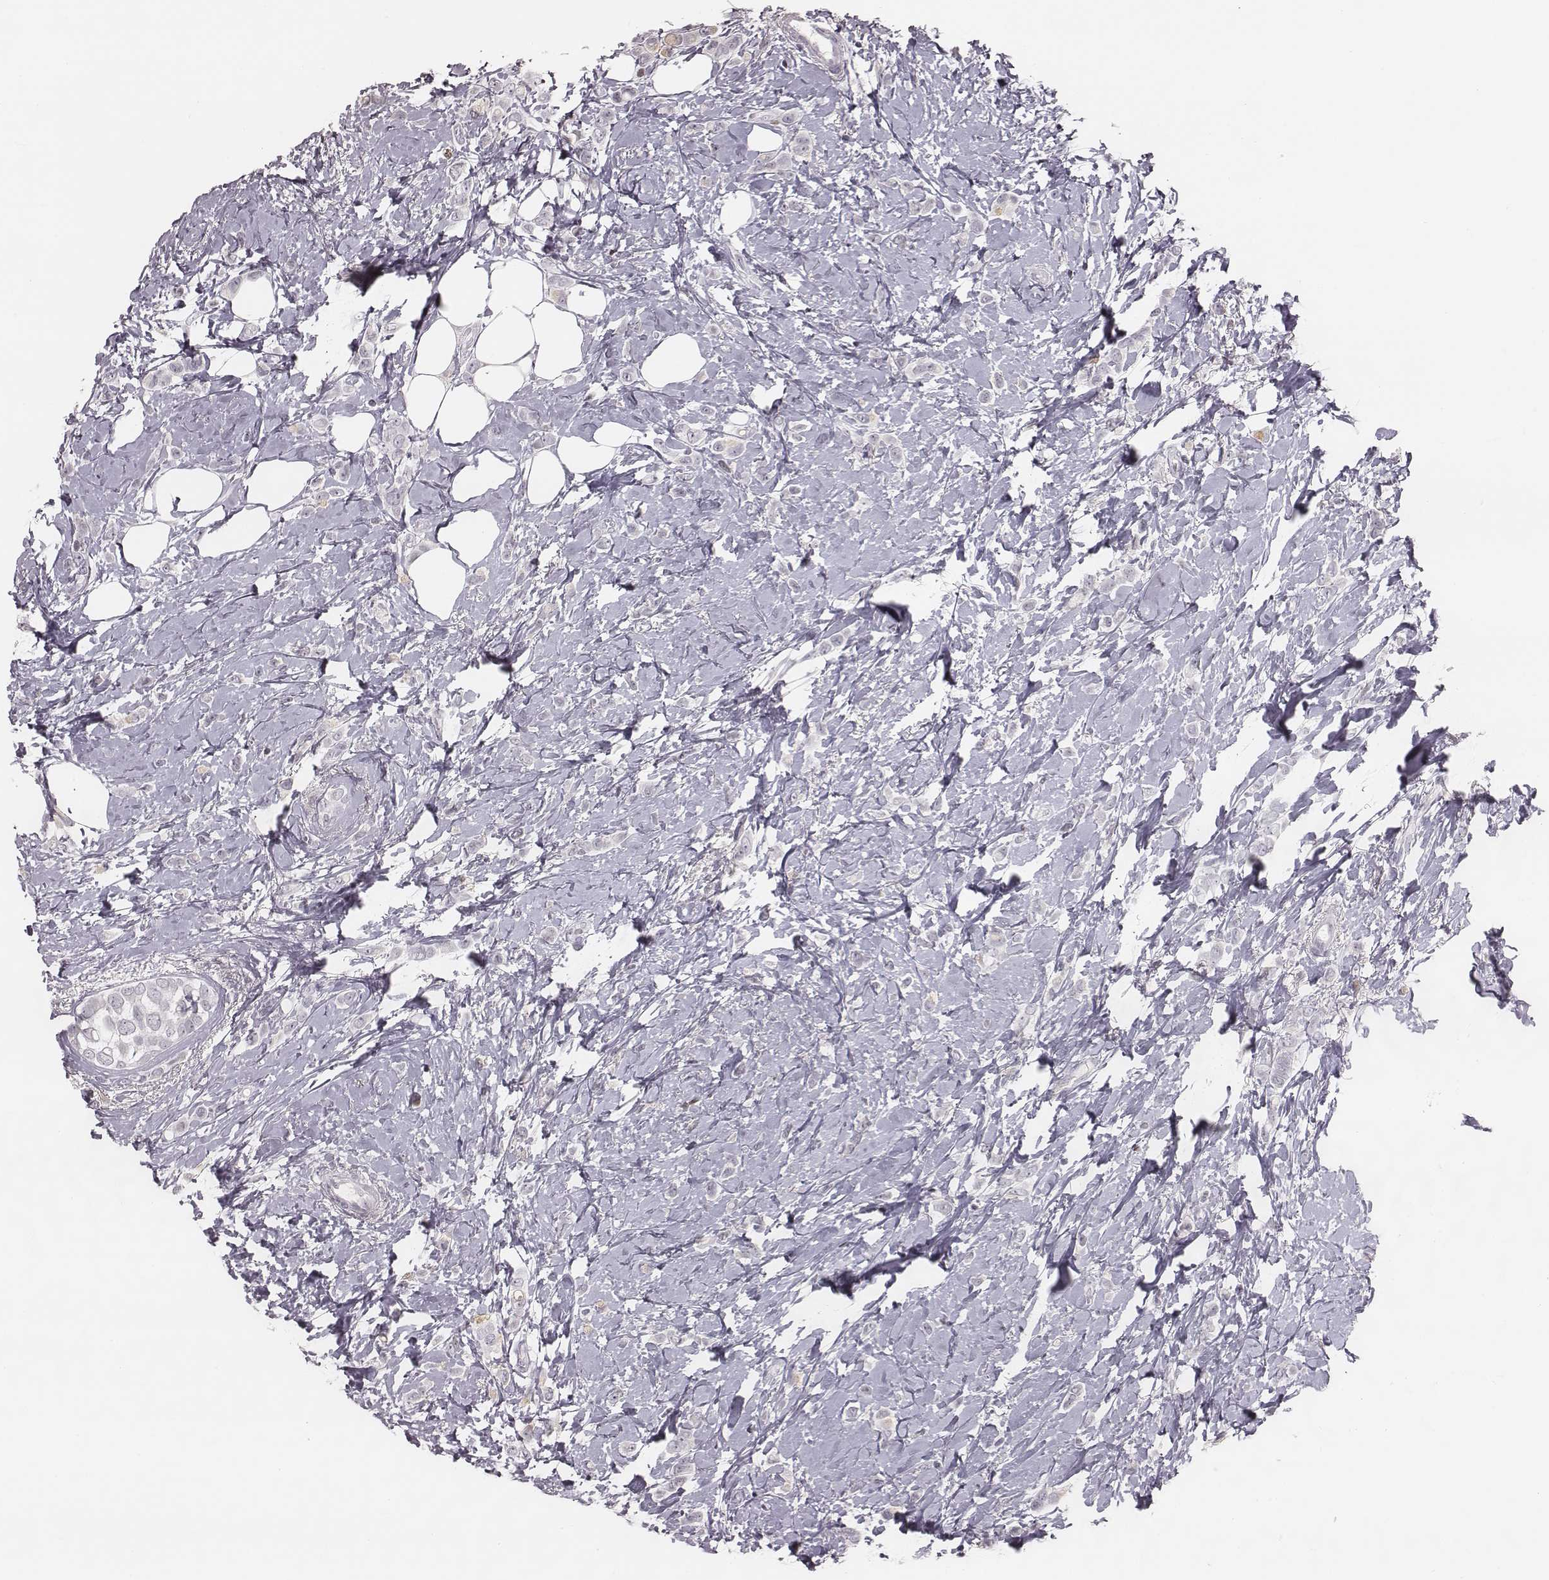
{"staining": {"intensity": "negative", "quantity": "none", "location": "none"}, "tissue": "breast cancer", "cell_type": "Tumor cells", "image_type": "cancer", "snomed": [{"axis": "morphology", "description": "Lobular carcinoma"}, {"axis": "topography", "description": "Breast"}], "caption": "Breast cancer was stained to show a protein in brown. There is no significant expression in tumor cells.", "gene": "NDC1", "patient": {"sex": "female", "age": 66}}